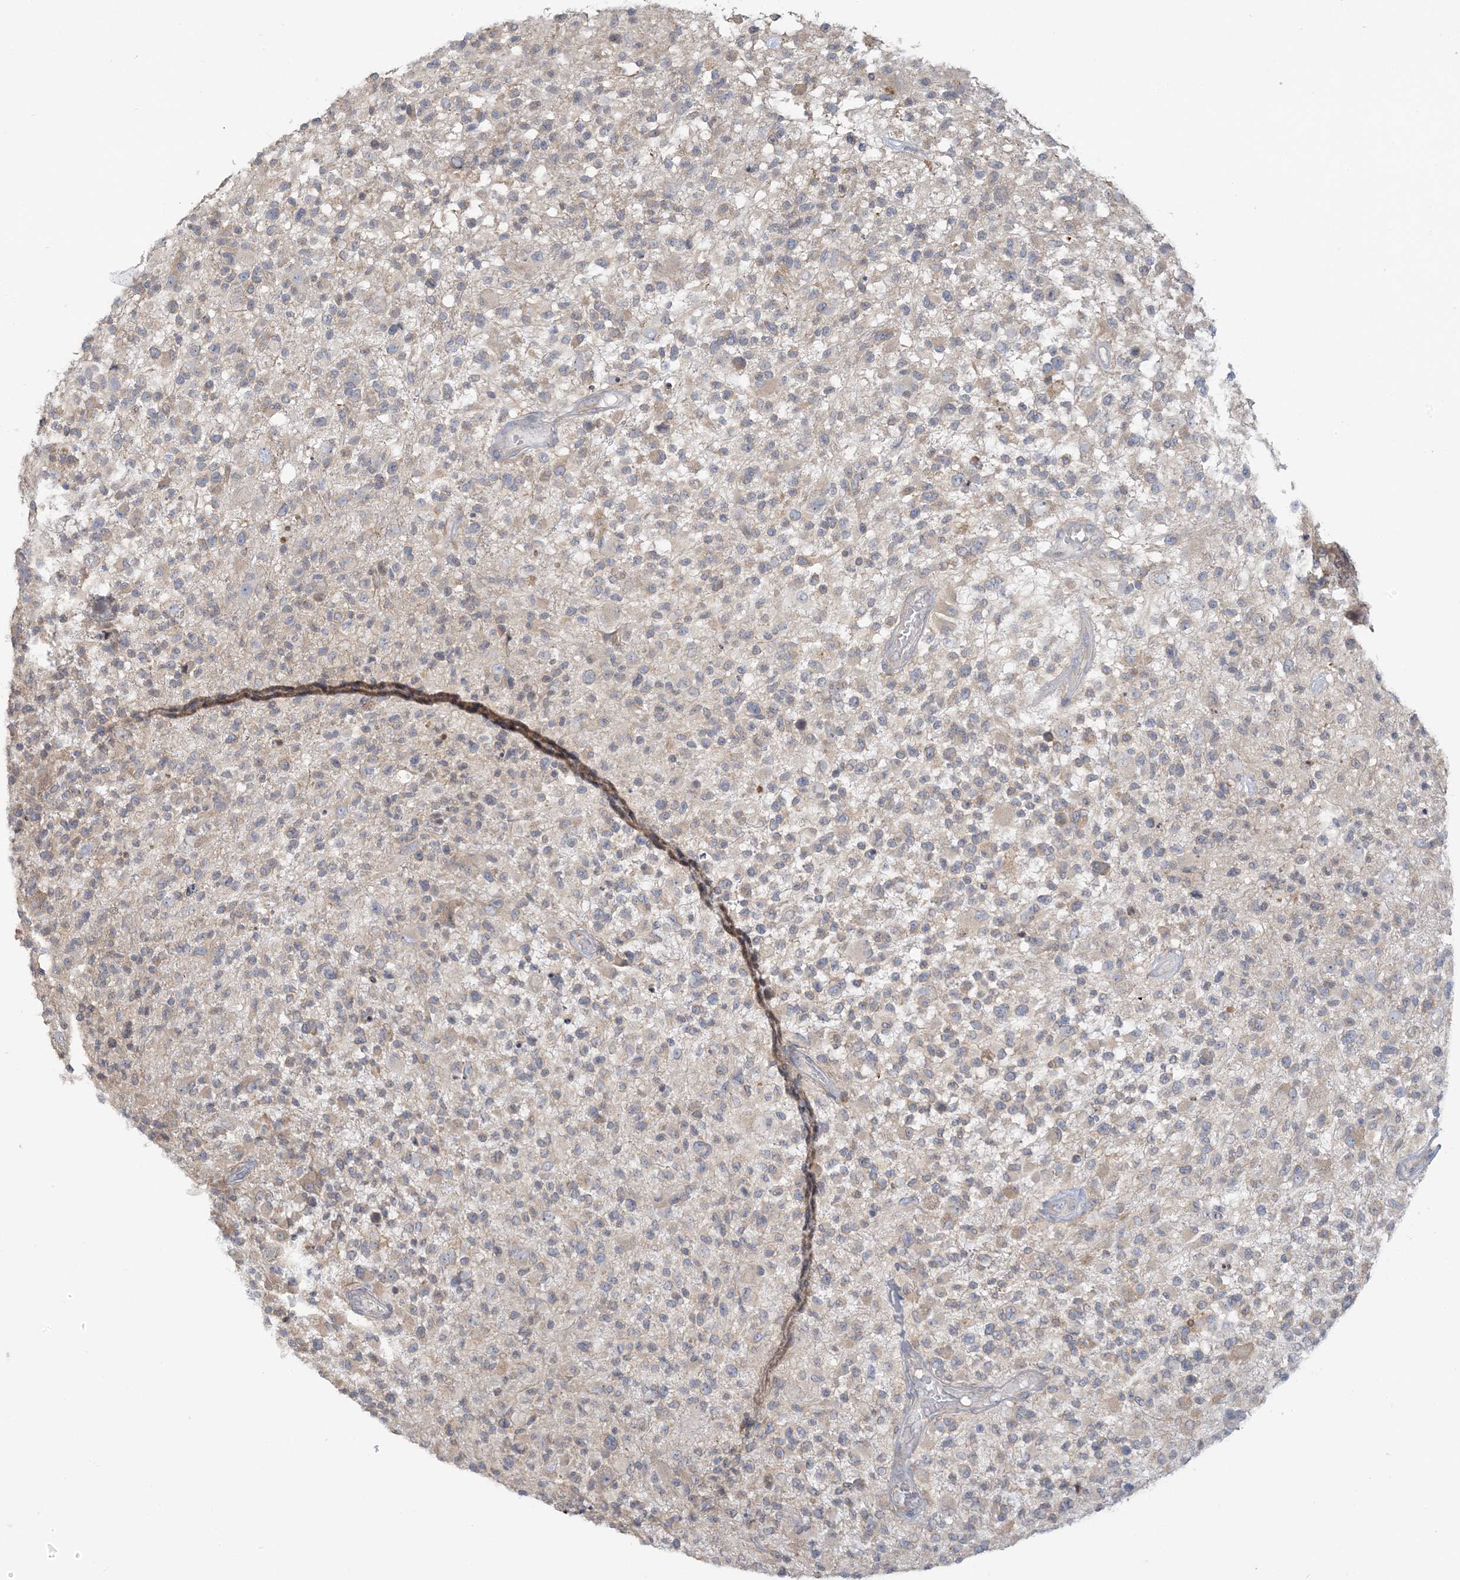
{"staining": {"intensity": "weak", "quantity": "<25%", "location": "cytoplasmic/membranous"}, "tissue": "glioma", "cell_type": "Tumor cells", "image_type": "cancer", "snomed": [{"axis": "morphology", "description": "Glioma, malignant, High grade"}, {"axis": "morphology", "description": "Glioblastoma, NOS"}, {"axis": "topography", "description": "Brain"}], "caption": "Immunohistochemical staining of malignant high-grade glioma exhibits no significant positivity in tumor cells.", "gene": "EEFSEC", "patient": {"sex": "male", "age": 60}}